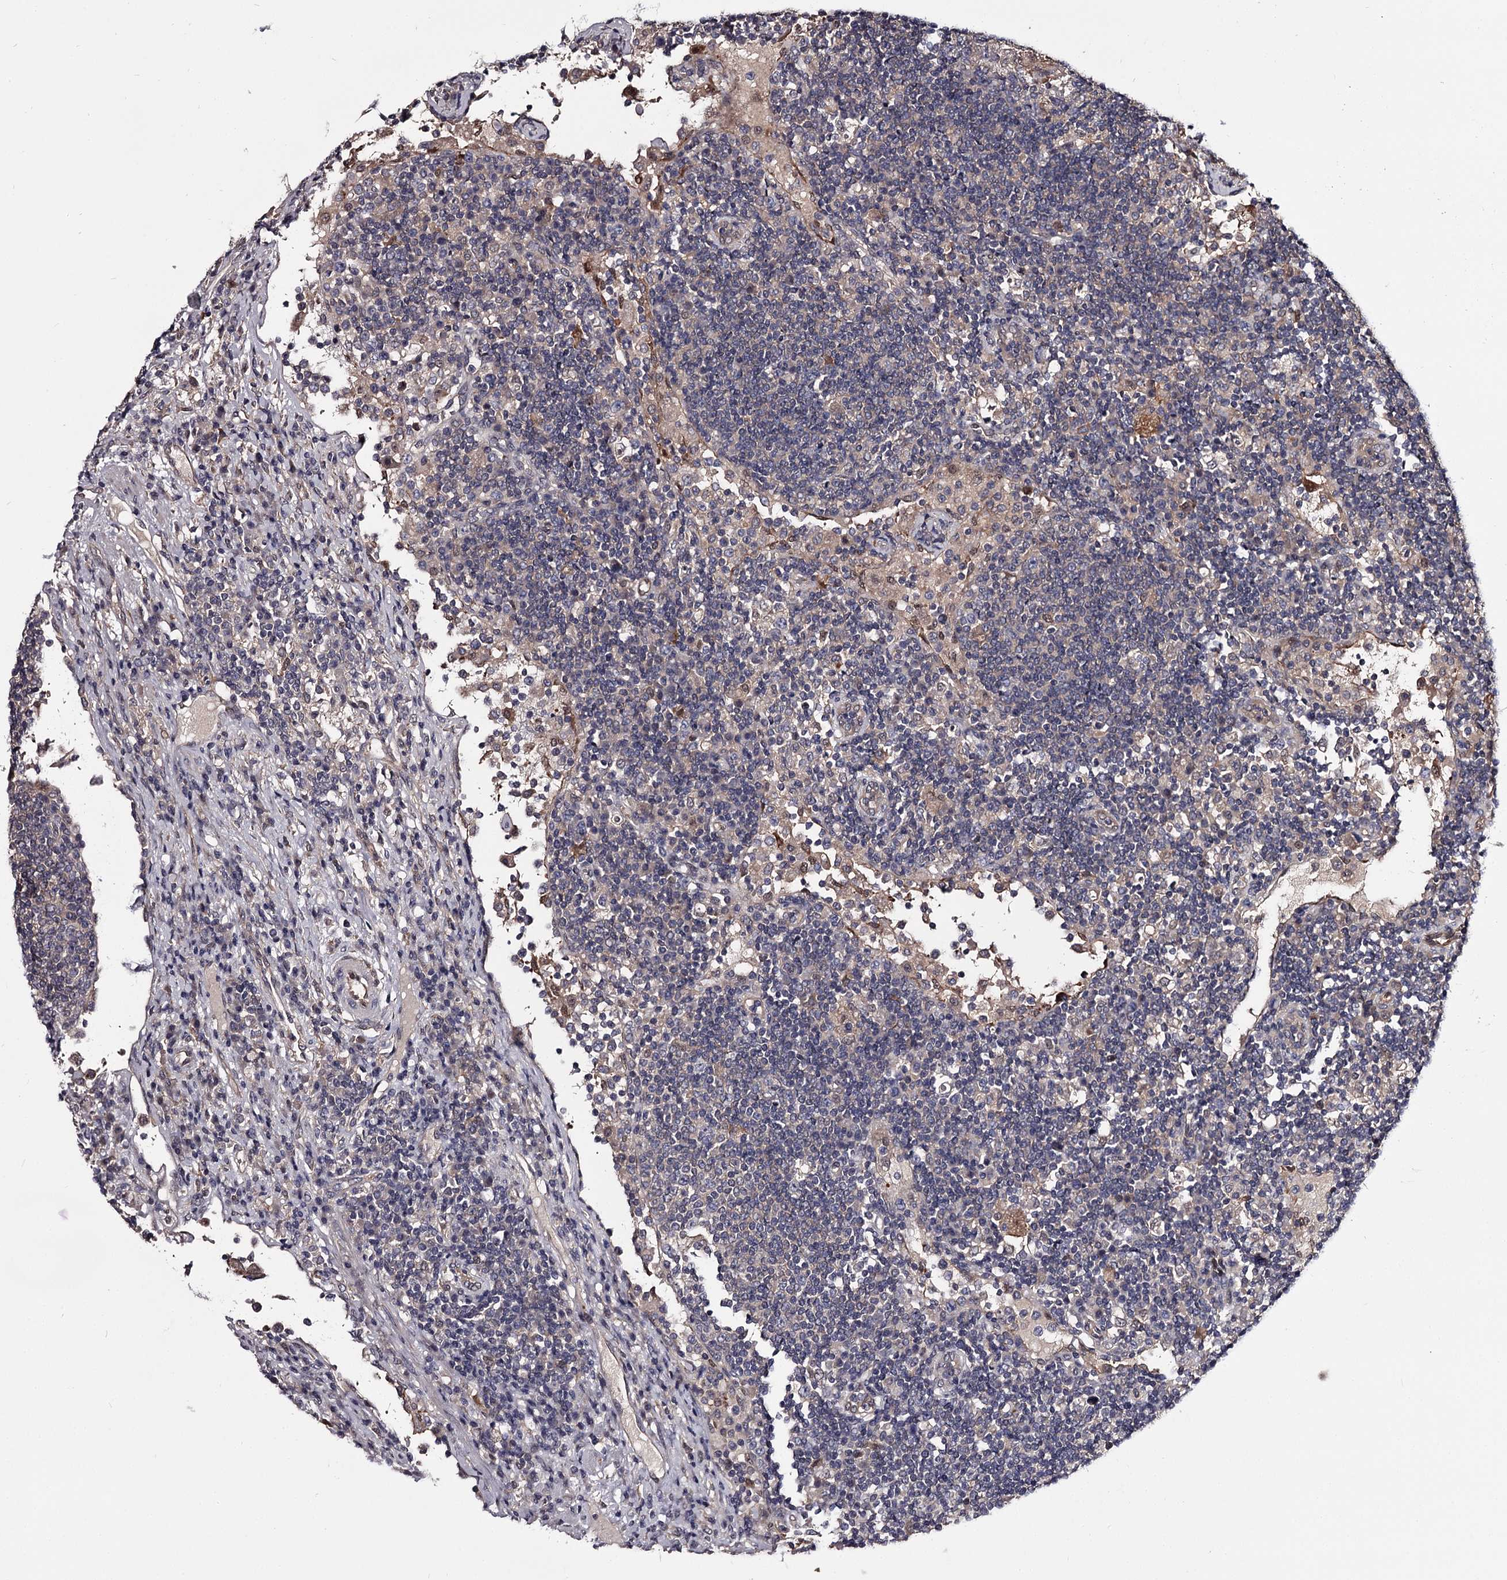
{"staining": {"intensity": "negative", "quantity": "none", "location": "none"}, "tissue": "lymph node", "cell_type": "Germinal center cells", "image_type": "normal", "snomed": [{"axis": "morphology", "description": "Normal tissue, NOS"}, {"axis": "topography", "description": "Lymph node"}], "caption": "This is an IHC micrograph of benign lymph node. There is no positivity in germinal center cells.", "gene": "GSTO1", "patient": {"sex": "female", "age": 53}}